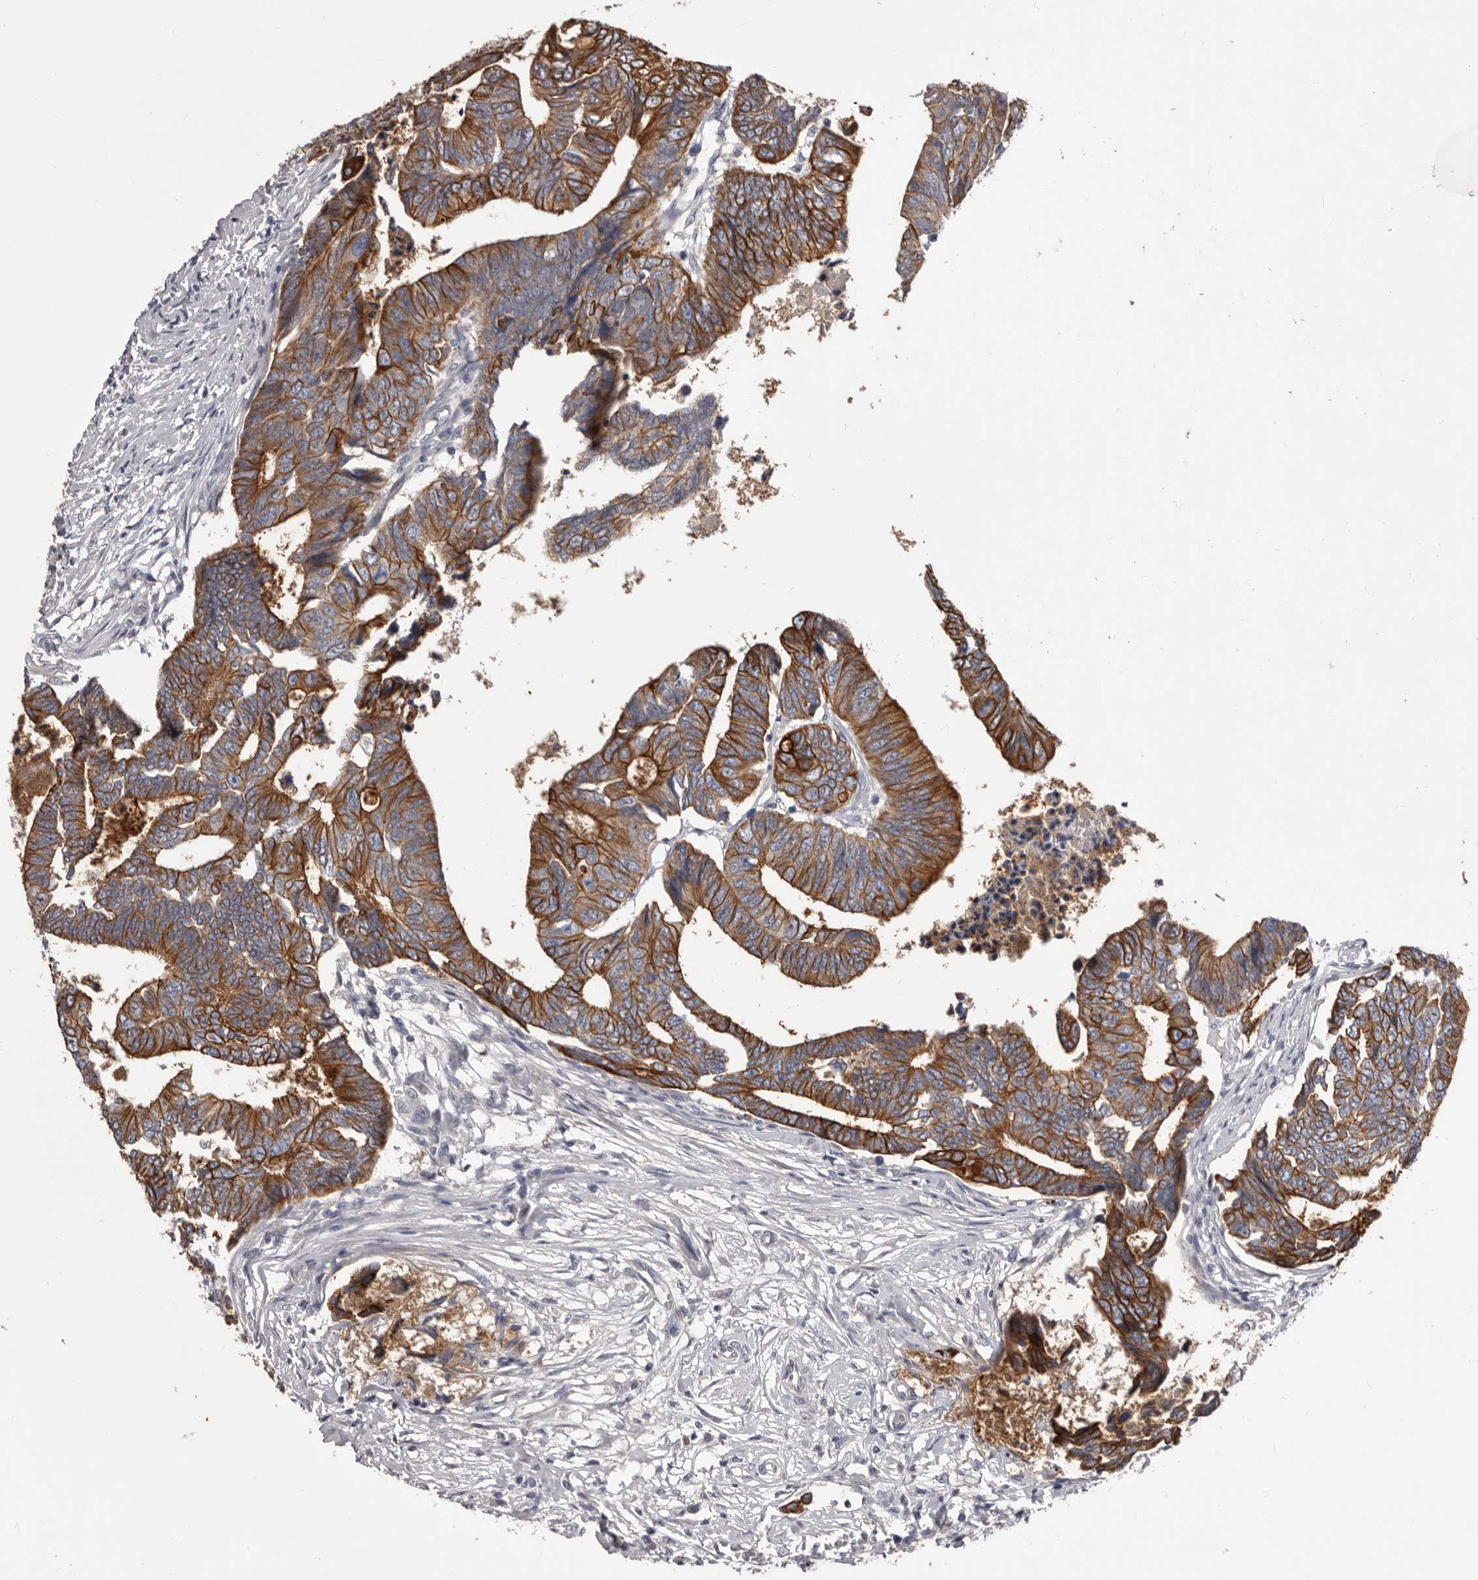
{"staining": {"intensity": "strong", "quantity": ">75%", "location": "cytoplasmic/membranous"}, "tissue": "colorectal cancer", "cell_type": "Tumor cells", "image_type": "cancer", "snomed": [{"axis": "morphology", "description": "Adenocarcinoma, NOS"}, {"axis": "topography", "description": "Rectum"}], "caption": "This is a photomicrograph of immunohistochemistry (IHC) staining of adenocarcinoma (colorectal), which shows strong staining in the cytoplasmic/membranous of tumor cells.", "gene": "LPAR6", "patient": {"sex": "female", "age": 65}}